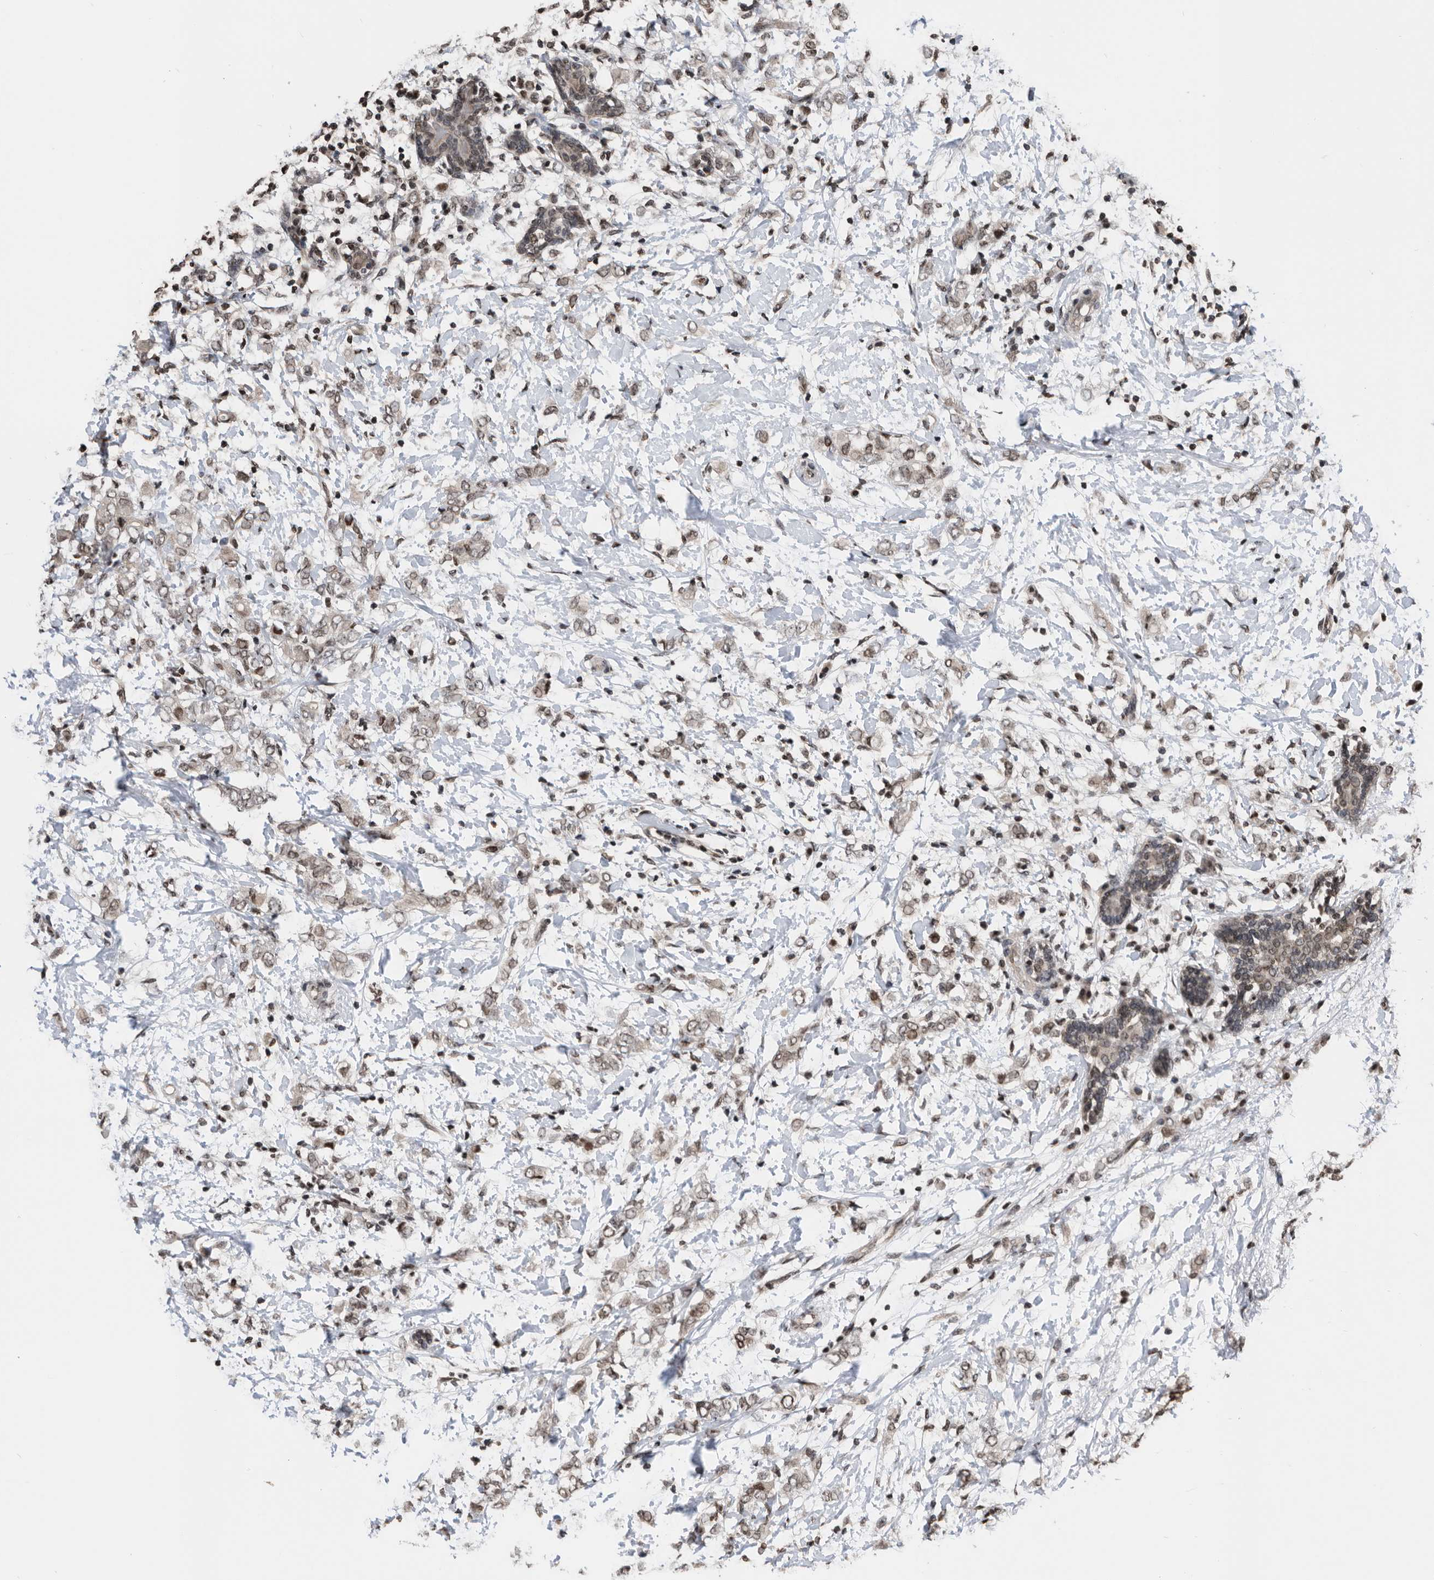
{"staining": {"intensity": "moderate", "quantity": ">75%", "location": "nuclear"}, "tissue": "breast cancer", "cell_type": "Tumor cells", "image_type": "cancer", "snomed": [{"axis": "morphology", "description": "Normal tissue, NOS"}, {"axis": "morphology", "description": "Lobular carcinoma"}, {"axis": "topography", "description": "Breast"}], "caption": "About >75% of tumor cells in lobular carcinoma (breast) exhibit moderate nuclear protein positivity as visualized by brown immunohistochemical staining.", "gene": "SNRNP48", "patient": {"sex": "female", "age": 47}}